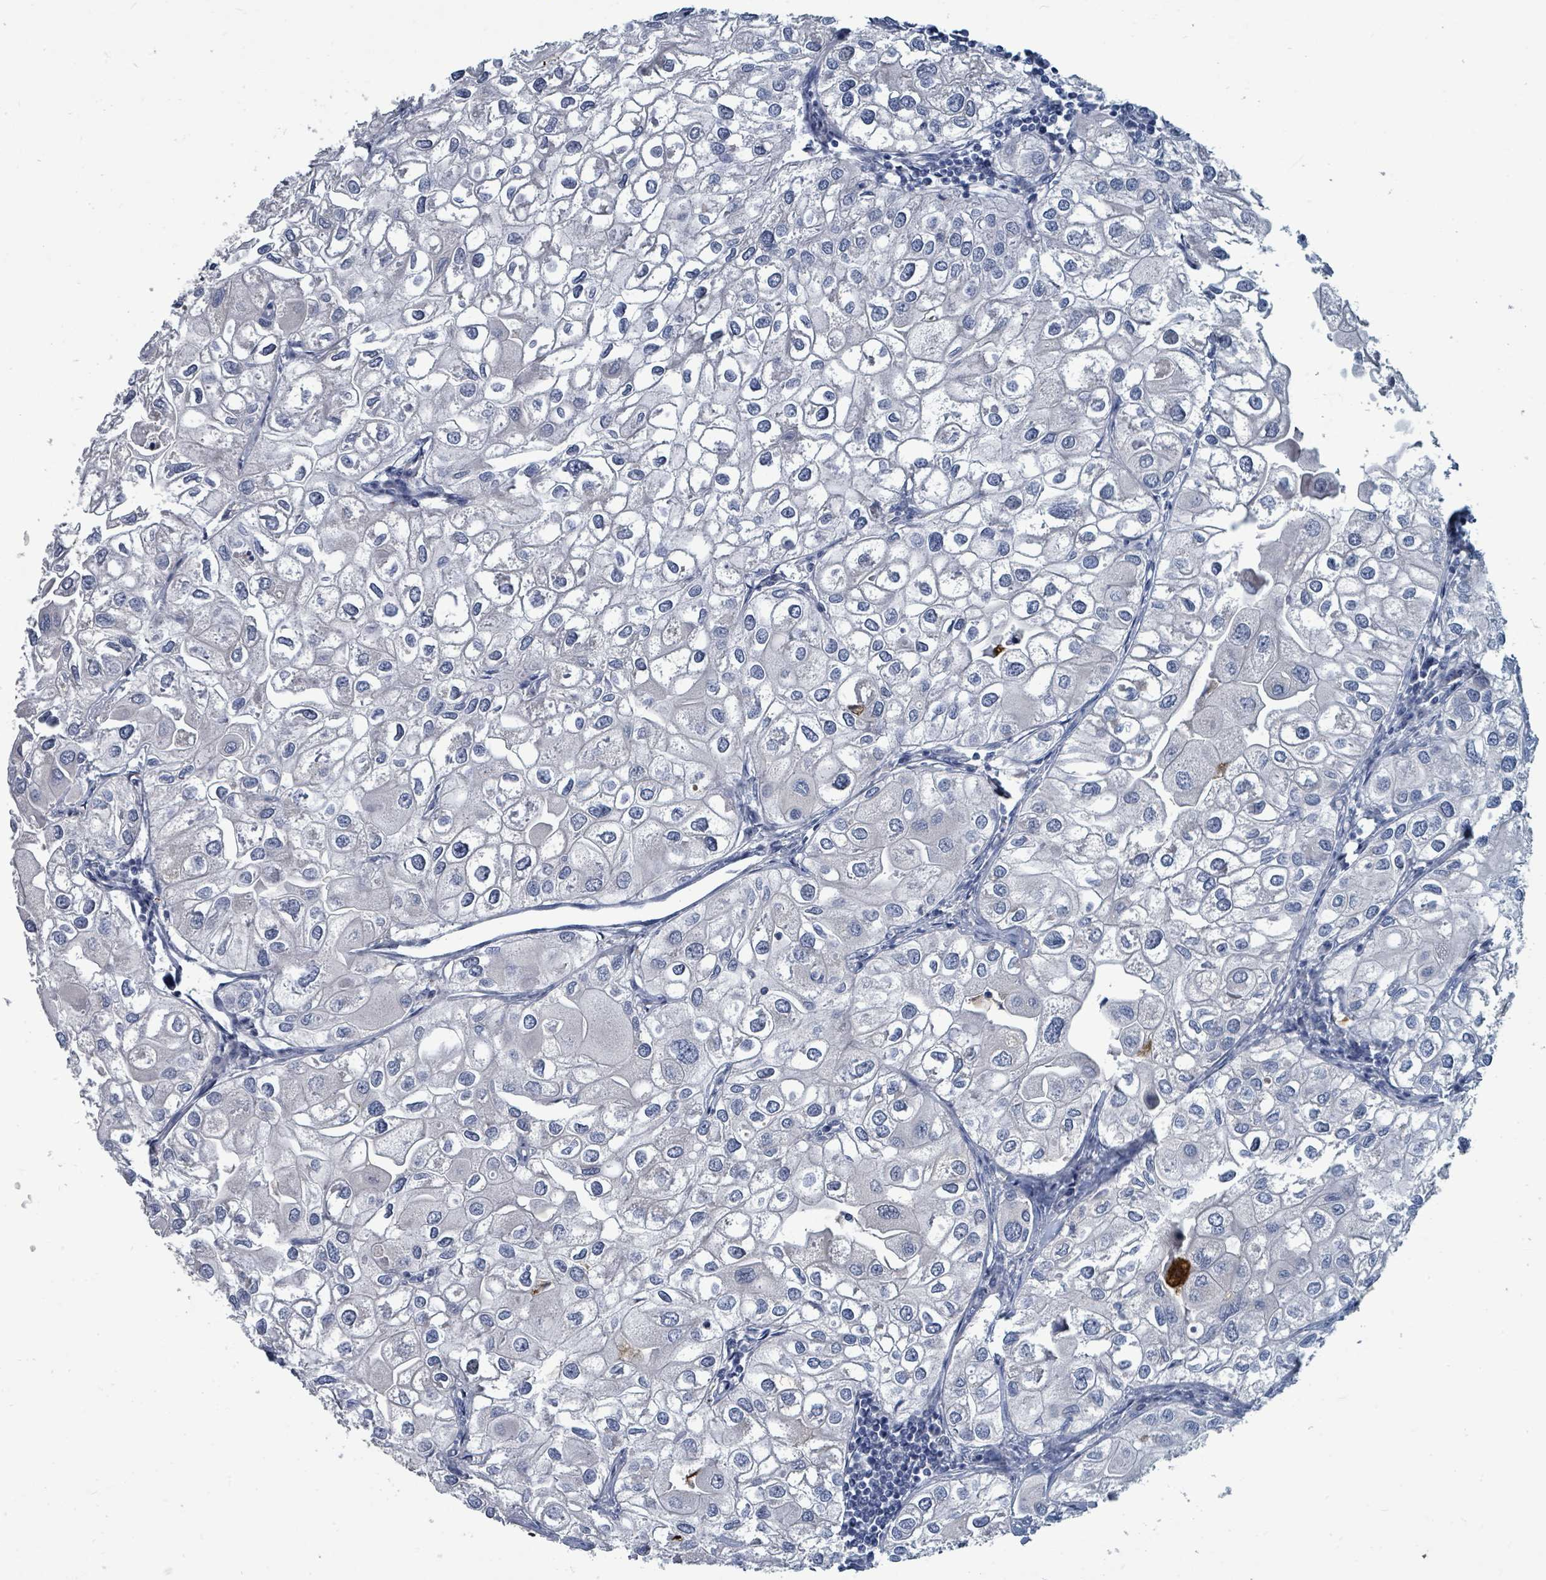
{"staining": {"intensity": "negative", "quantity": "none", "location": "none"}, "tissue": "urothelial cancer", "cell_type": "Tumor cells", "image_type": "cancer", "snomed": [{"axis": "morphology", "description": "Urothelial carcinoma, High grade"}, {"axis": "topography", "description": "Urinary bladder"}], "caption": "This histopathology image is of urothelial carcinoma (high-grade) stained with IHC to label a protein in brown with the nuclei are counter-stained blue. There is no staining in tumor cells.", "gene": "TRDMT1", "patient": {"sex": "male", "age": 64}}